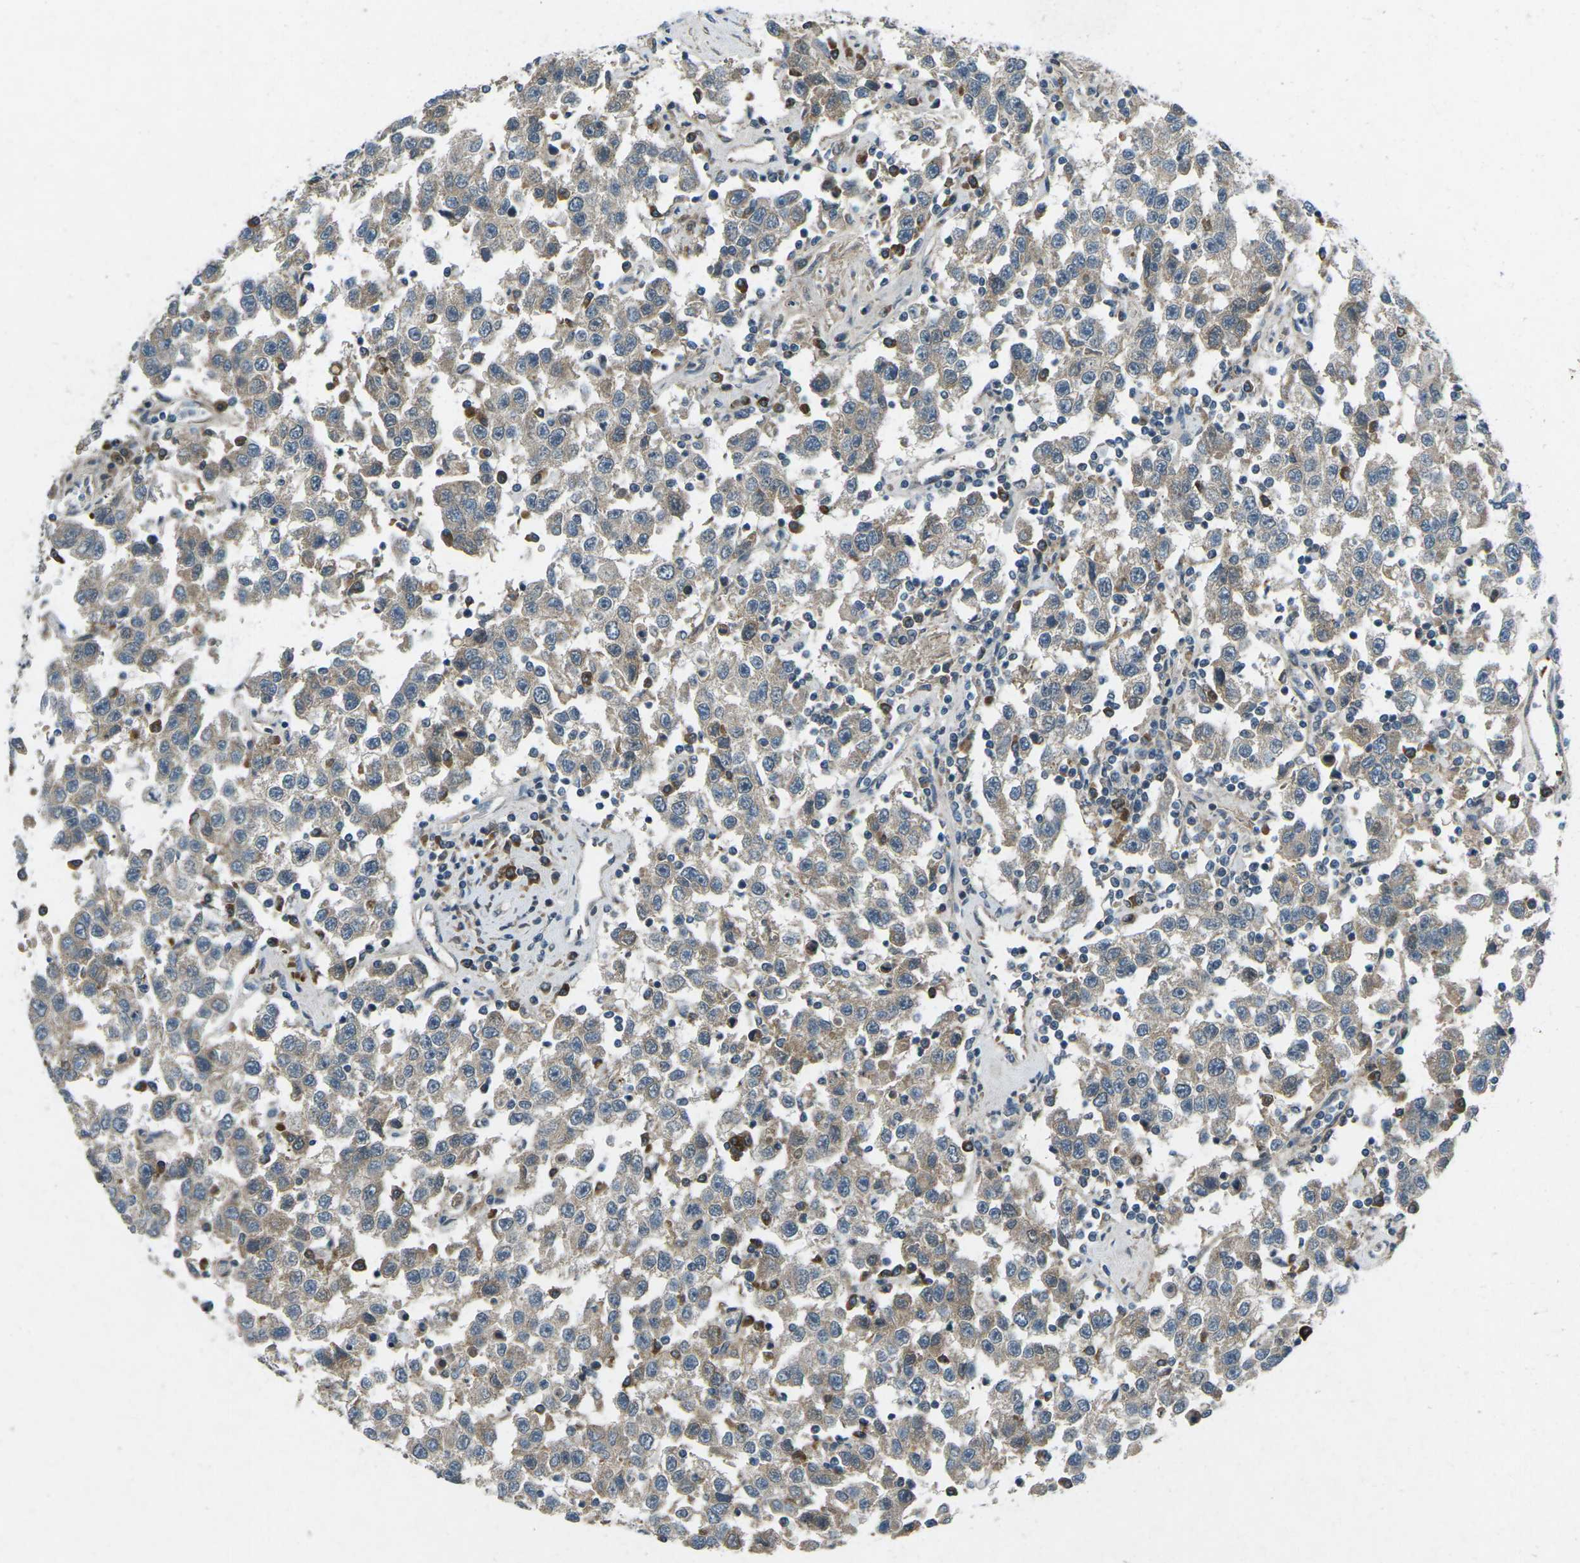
{"staining": {"intensity": "weak", "quantity": "25%-75%", "location": "cytoplasmic/membranous"}, "tissue": "testis cancer", "cell_type": "Tumor cells", "image_type": "cancer", "snomed": [{"axis": "morphology", "description": "Seminoma, NOS"}, {"axis": "topography", "description": "Testis"}], "caption": "This photomicrograph shows testis cancer (seminoma) stained with IHC to label a protein in brown. The cytoplasmic/membranous of tumor cells show weak positivity for the protein. Nuclei are counter-stained blue.", "gene": "CDK16", "patient": {"sex": "male", "age": 41}}